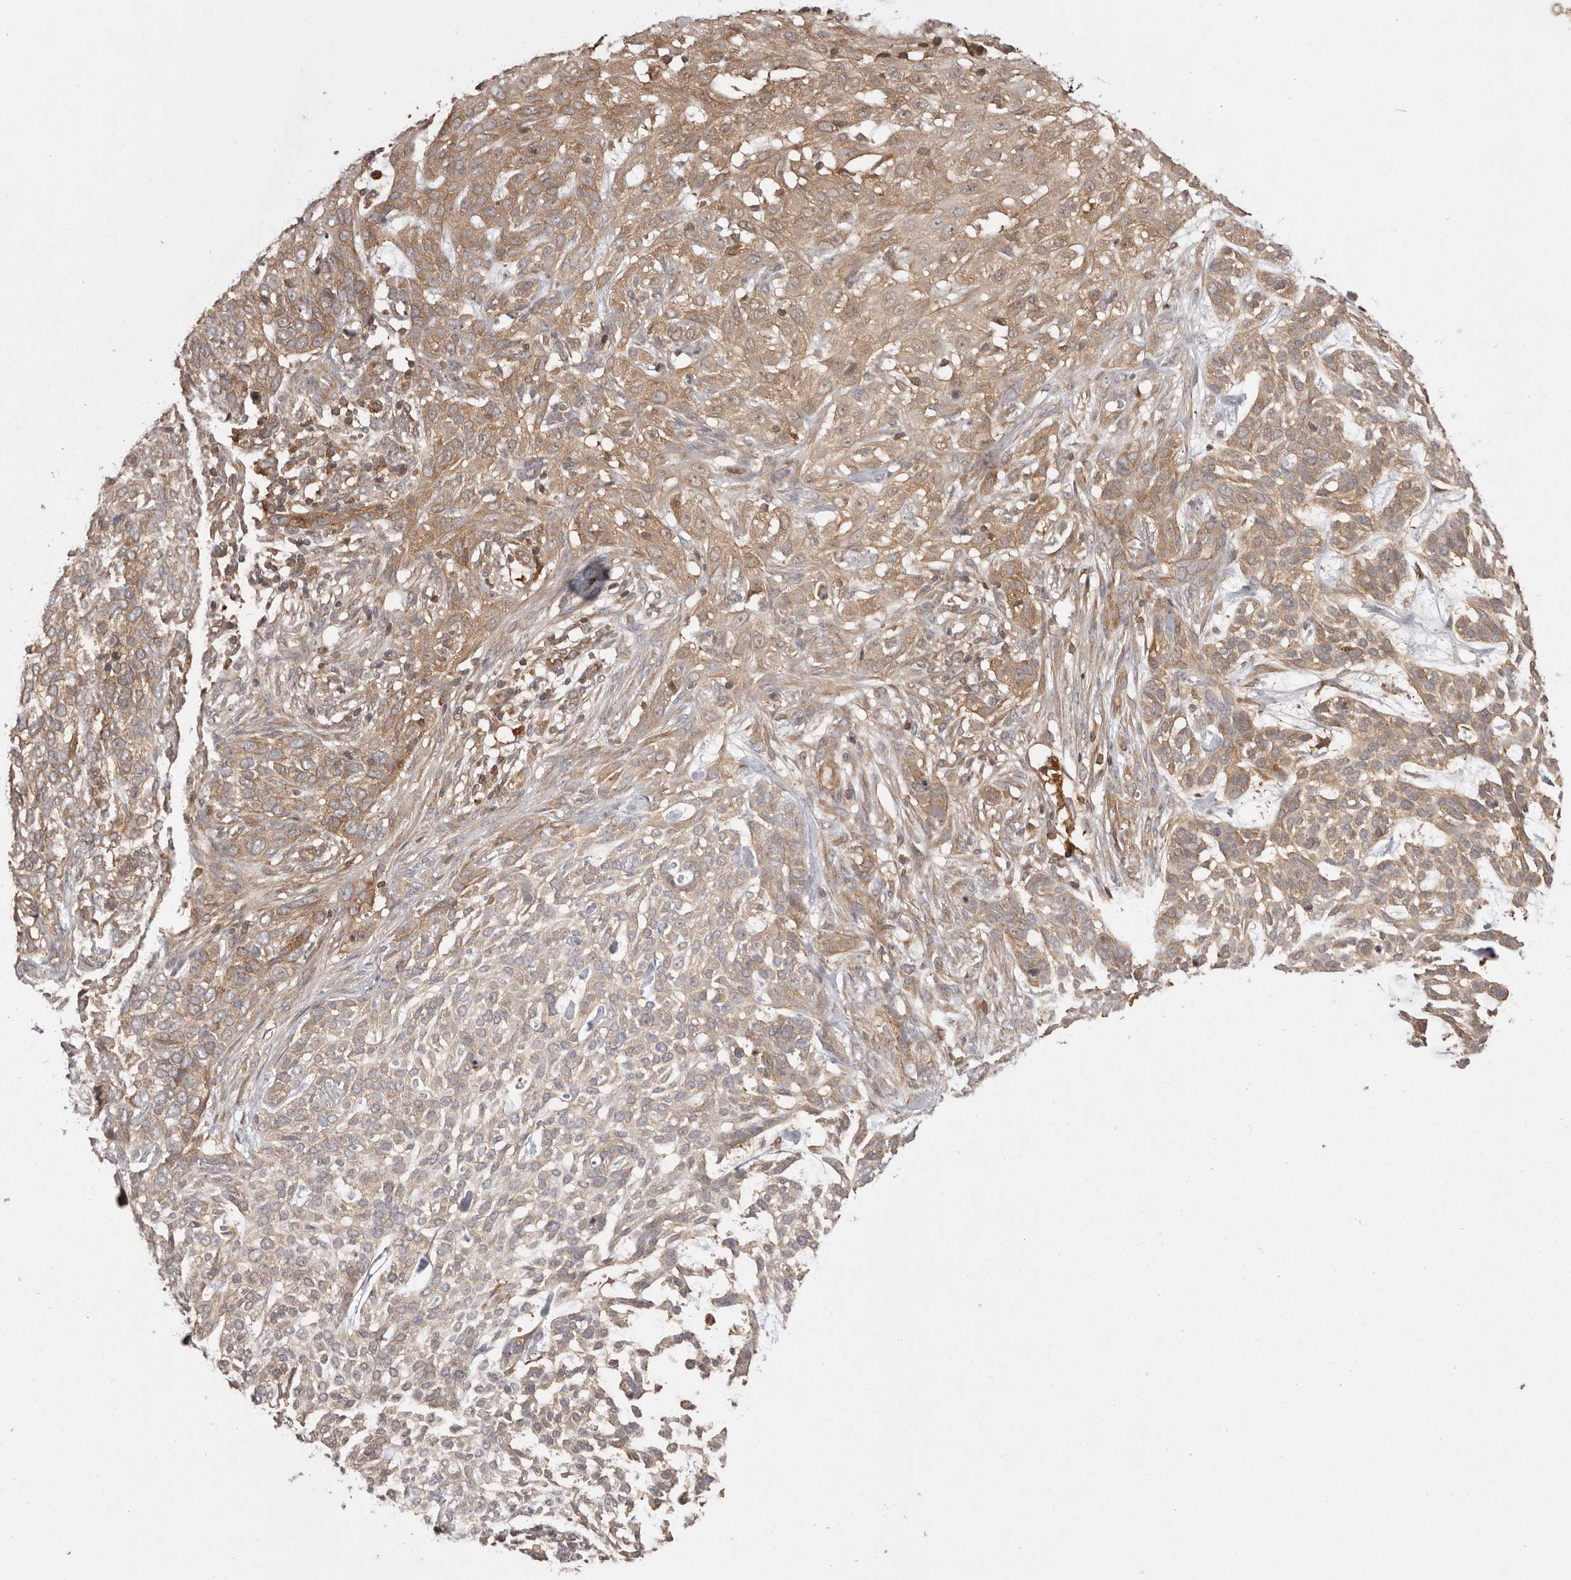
{"staining": {"intensity": "moderate", "quantity": ">75%", "location": "cytoplasmic/membranous"}, "tissue": "skin cancer", "cell_type": "Tumor cells", "image_type": "cancer", "snomed": [{"axis": "morphology", "description": "Basal cell carcinoma"}, {"axis": "topography", "description": "Skin"}], "caption": "Protein staining displays moderate cytoplasmic/membranous positivity in approximately >75% of tumor cells in basal cell carcinoma (skin).", "gene": "NFKBIA", "patient": {"sex": "female", "age": 64}}